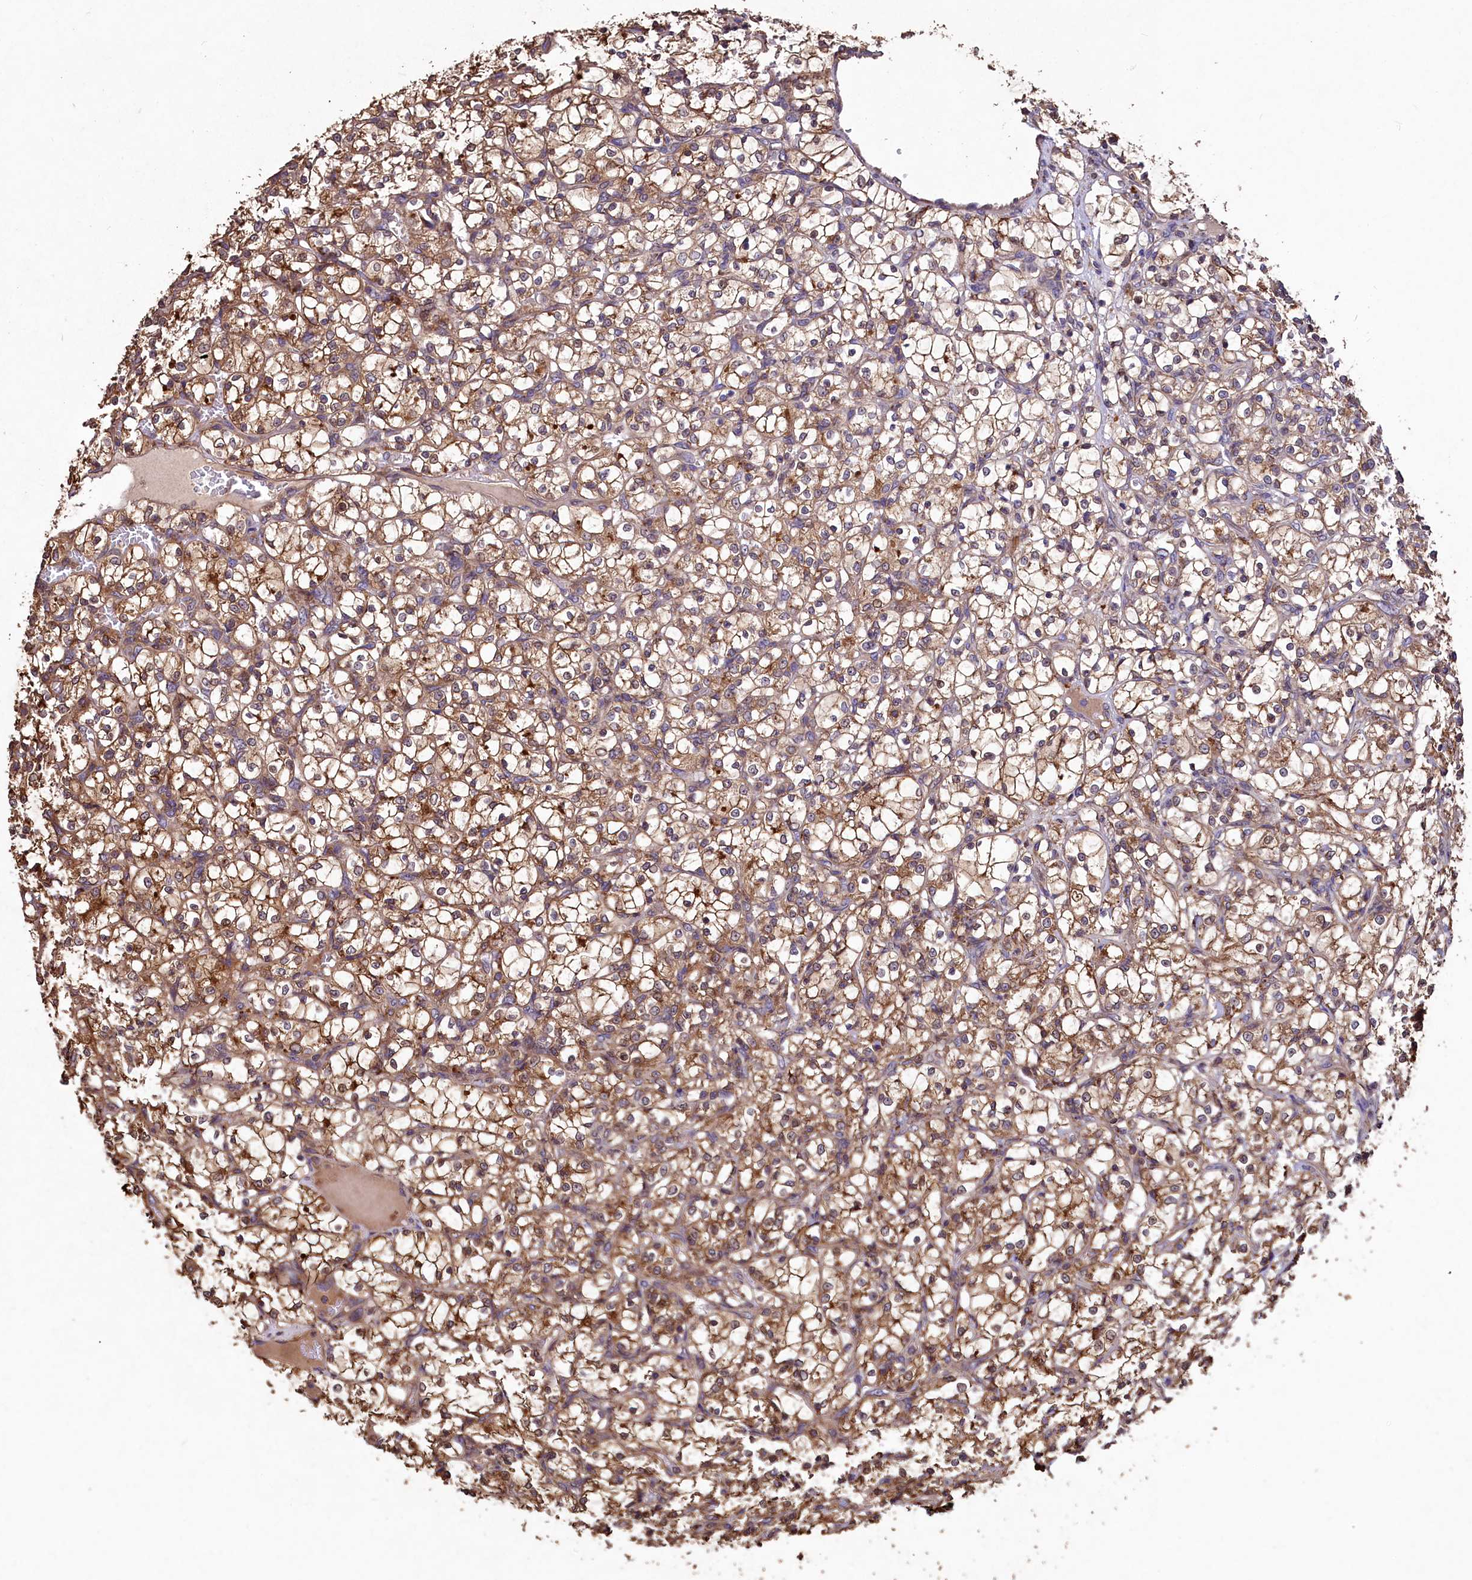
{"staining": {"intensity": "moderate", "quantity": ">75%", "location": "cytoplasmic/membranous"}, "tissue": "renal cancer", "cell_type": "Tumor cells", "image_type": "cancer", "snomed": [{"axis": "morphology", "description": "Adenocarcinoma, NOS"}, {"axis": "topography", "description": "Kidney"}], "caption": "About >75% of tumor cells in human adenocarcinoma (renal) demonstrate moderate cytoplasmic/membranous protein staining as visualized by brown immunohistochemical staining.", "gene": "TMEM98", "patient": {"sex": "female", "age": 69}}